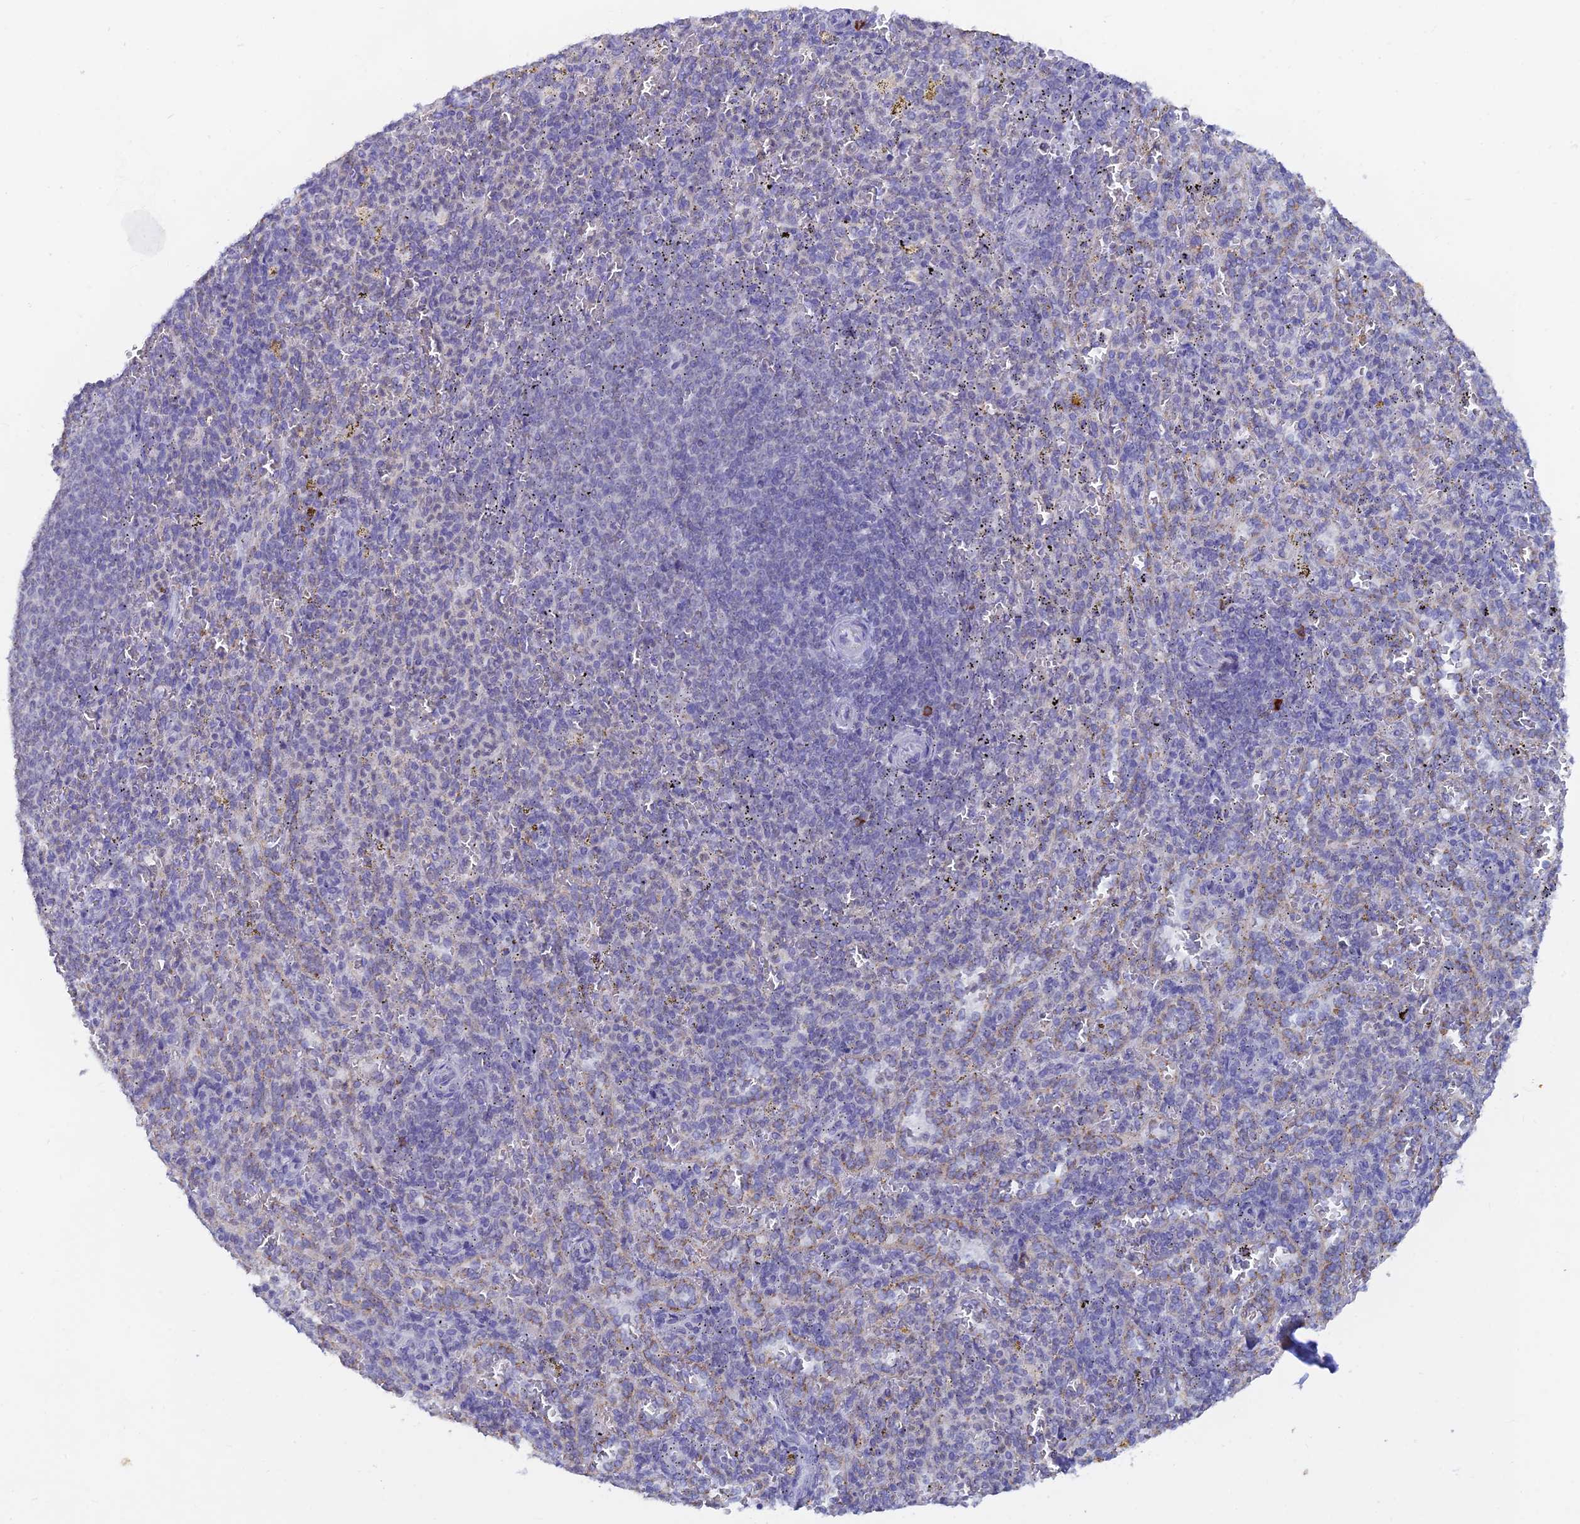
{"staining": {"intensity": "negative", "quantity": "none", "location": "none"}, "tissue": "spleen", "cell_type": "Cells in red pulp", "image_type": "normal", "snomed": [{"axis": "morphology", "description": "Normal tissue, NOS"}, {"axis": "topography", "description": "Spleen"}], "caption": "This image is of unremarkable spleen stained with IHC to label a protein in brown with the nuclei are counter-stained blue. There is no staining in cells in red pulp. Brightfield microscopy of IHC stained with DAB (3,3'-diaminobenzidine) (brown) and hematoxylin (blue), captured at high magnification.", "gene": "LRIF1", "patient": {"sex": "female", "age": 21}}